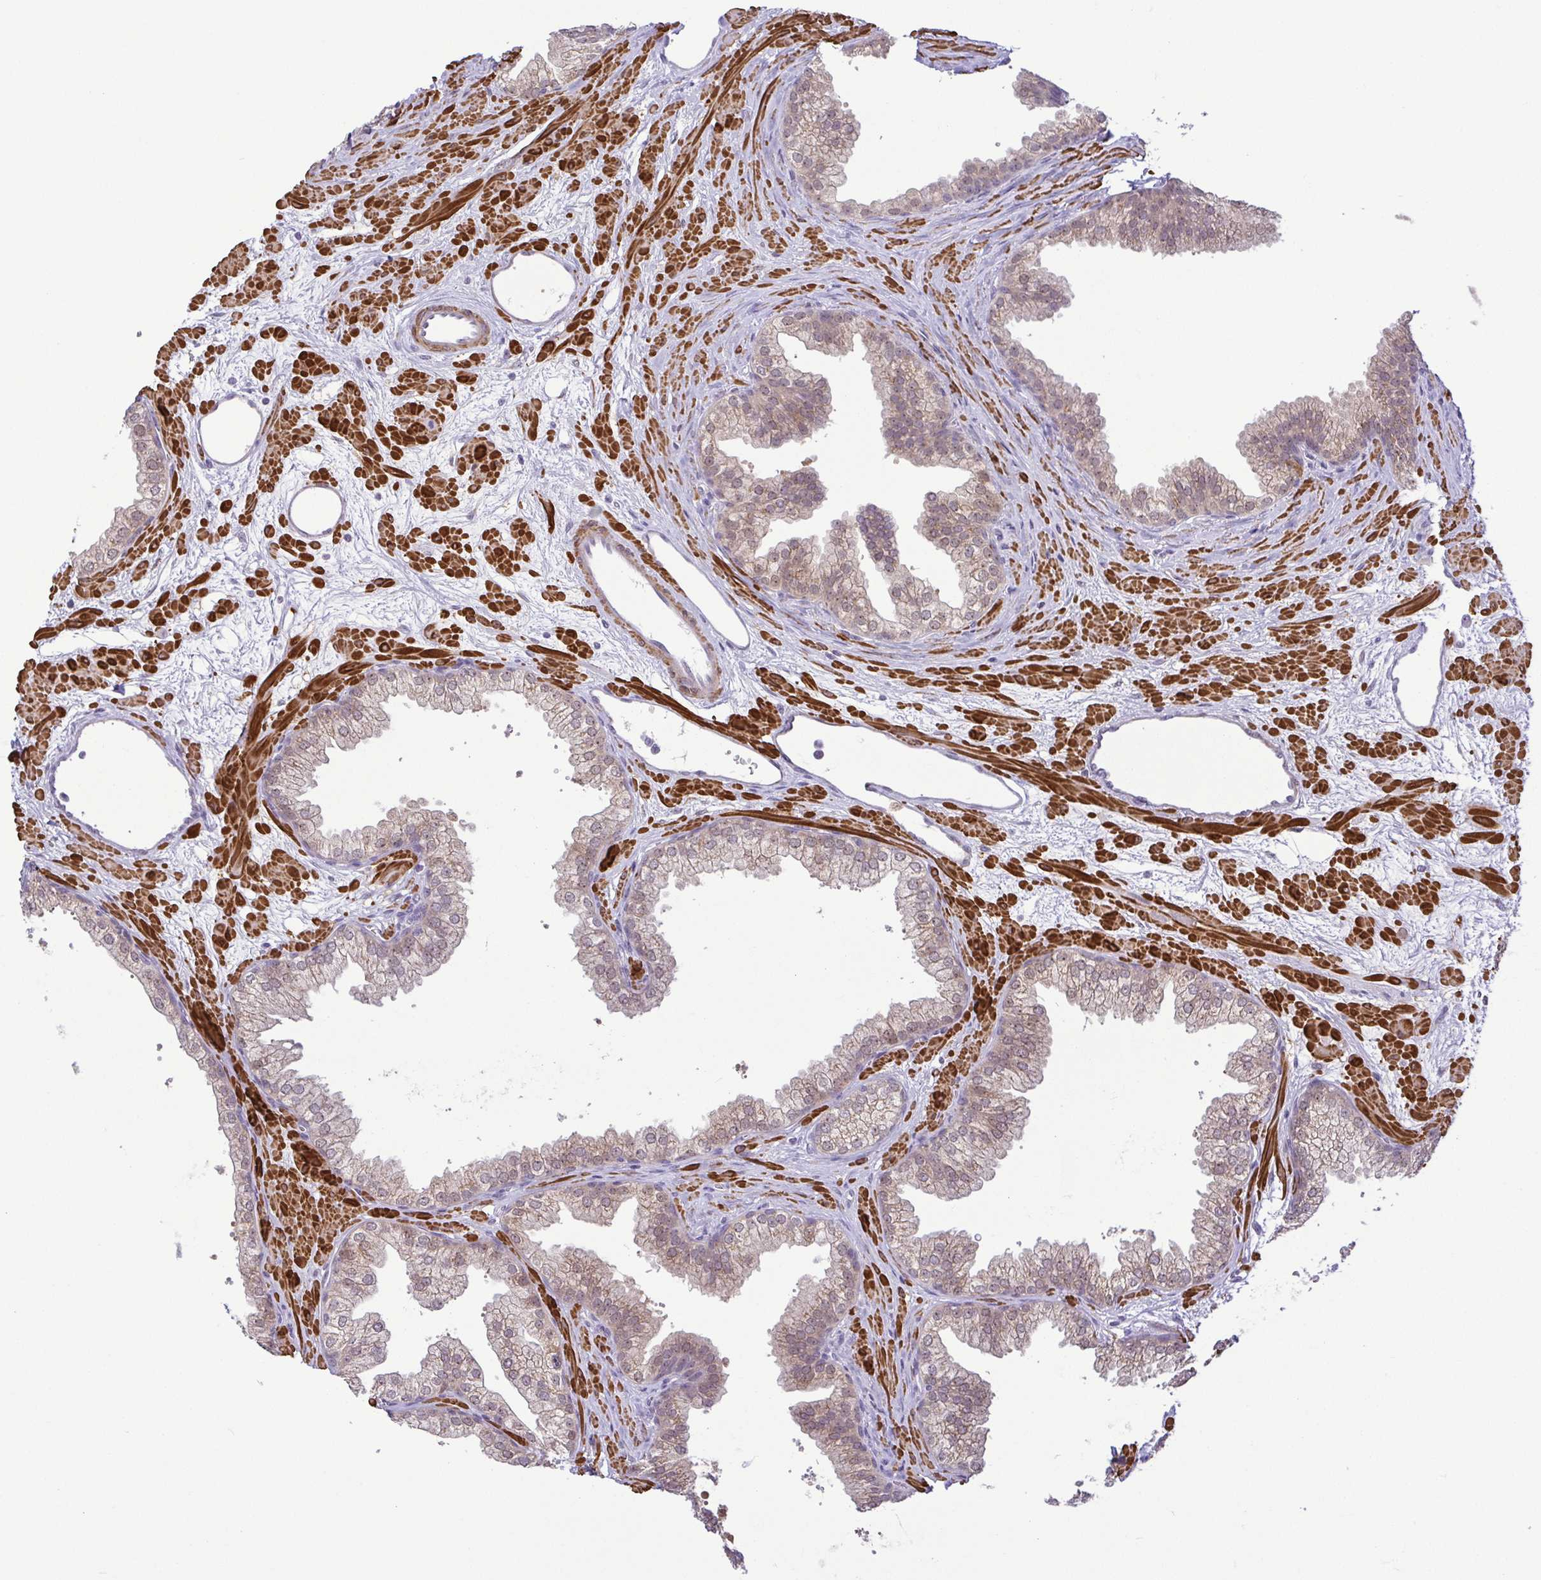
{"staining": {"intensity": "weak", "quantity": "25%-75%", "location": "cytoplasmic/membranous"}, "tissue": "prostate", "cell_type": "Glandular cells", "image_type": "normal", "snomed": [{"axis": "morphology", "description": "Normal tissue, NOS"}, {"axis": "topography", "description": "Prostate"}], "caption": "A histopathology image of human prostate stained for a protein reveals weak cytoplasmic/membranous brown staining in glandular cells. (DAB IHC with brightfield microscopy, high magnification).", "gene": "RSL24D1", "patient": {"sex": "male", "age": 37}}